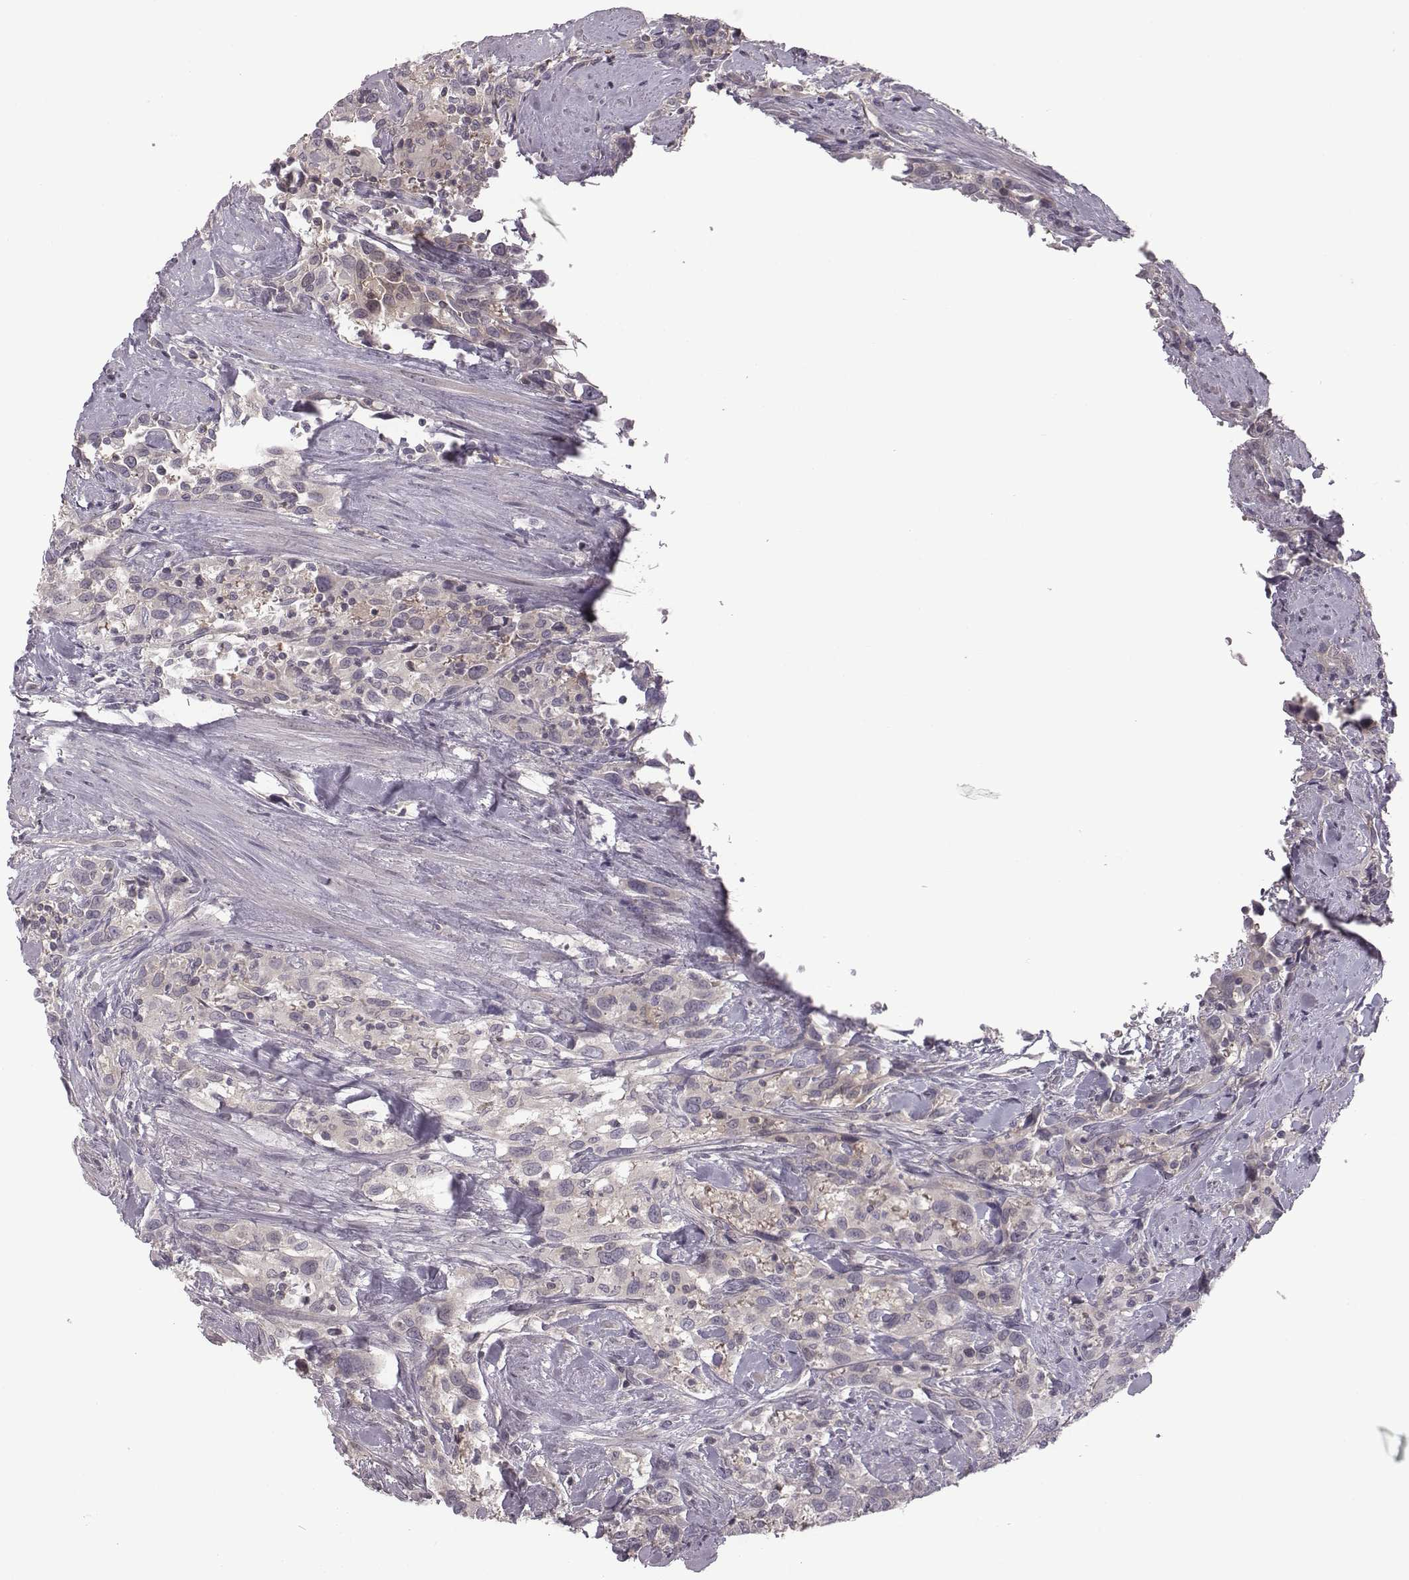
{"staining": {"intensity": "negative", "quantity": "none", "location": "none"}, "tissue": "urothelial cancer", "cell_type": "Tumor cells", "image_type": "cancer", "snomed": [{"axis": "morphology", "description": "Urothelial carcinoma, NOS"}, {"axis": "morphology", "description": "Urothelial carcinoma, High grade"}, {"axis": "topography", "description": "Urinary bladder"}], "caption": "High-grade urothelial carcinoma stained for a protein using IHC displays no expression tumor cells.", "gene": "BICDL1", "patient": {"sex": "female", "age": 64}}